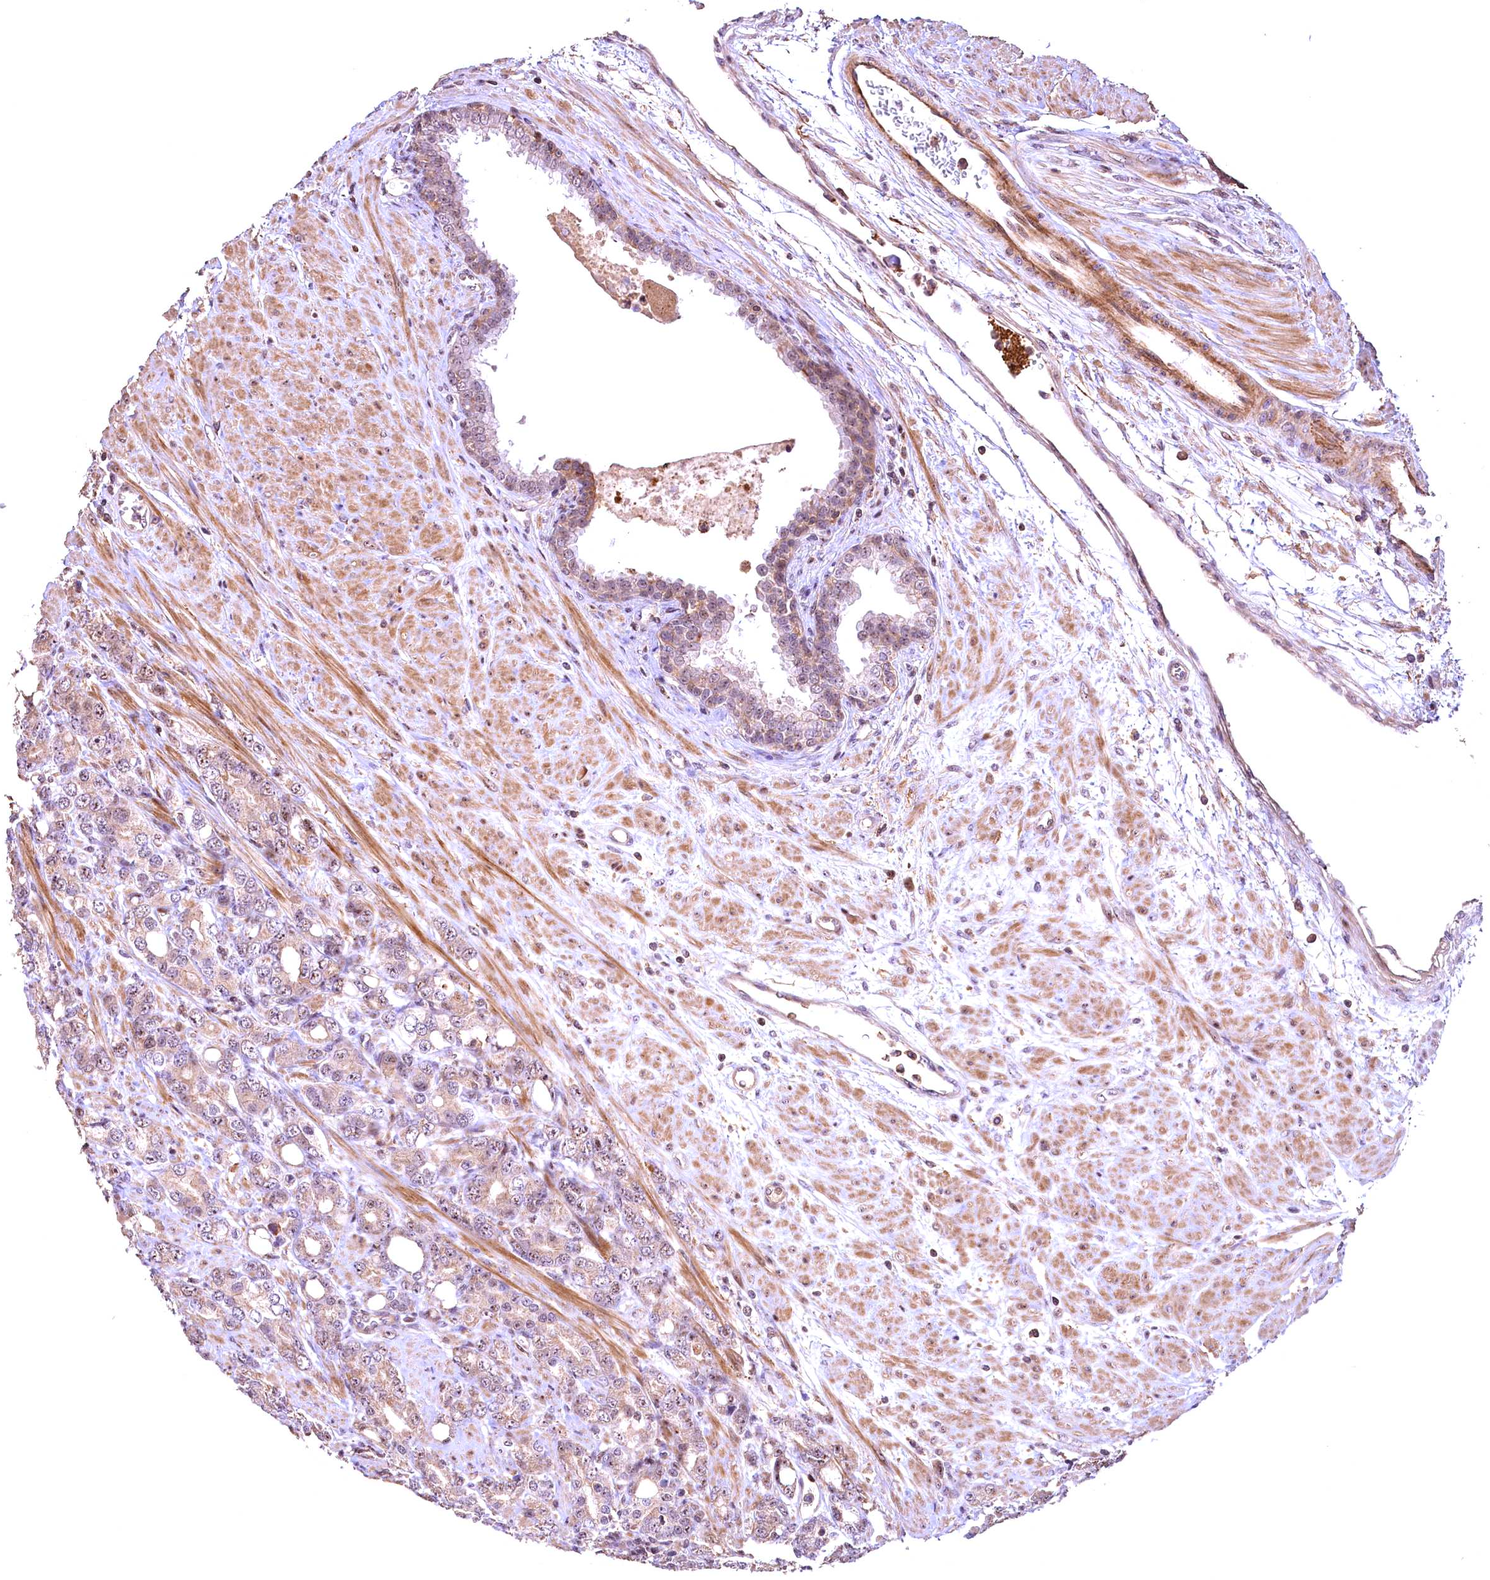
{"staining": {"intensity": "weak", "quantity": "25%-75%", "location": "cytoplasmic/membranous,nuclear"}, "tissue": "prostate cancer", "cell_type": "Tumor cells", "image_type": "cancer", "snomed": [{"axis": "morphology", "description": "Adenocarcinoma, High grade"}, {"axis": "topography", "description": "Prostate"}], "caption": "Adenocarcinoma (high-grade) (prostate) stained for a protein (brown) demonstrates weak cytoplasmic/membranous and nuclear positive staining in approximately 25%-75% of tumor cells.", "gene": "FUZ", "patient": {"sex": "male", "age": 62}}